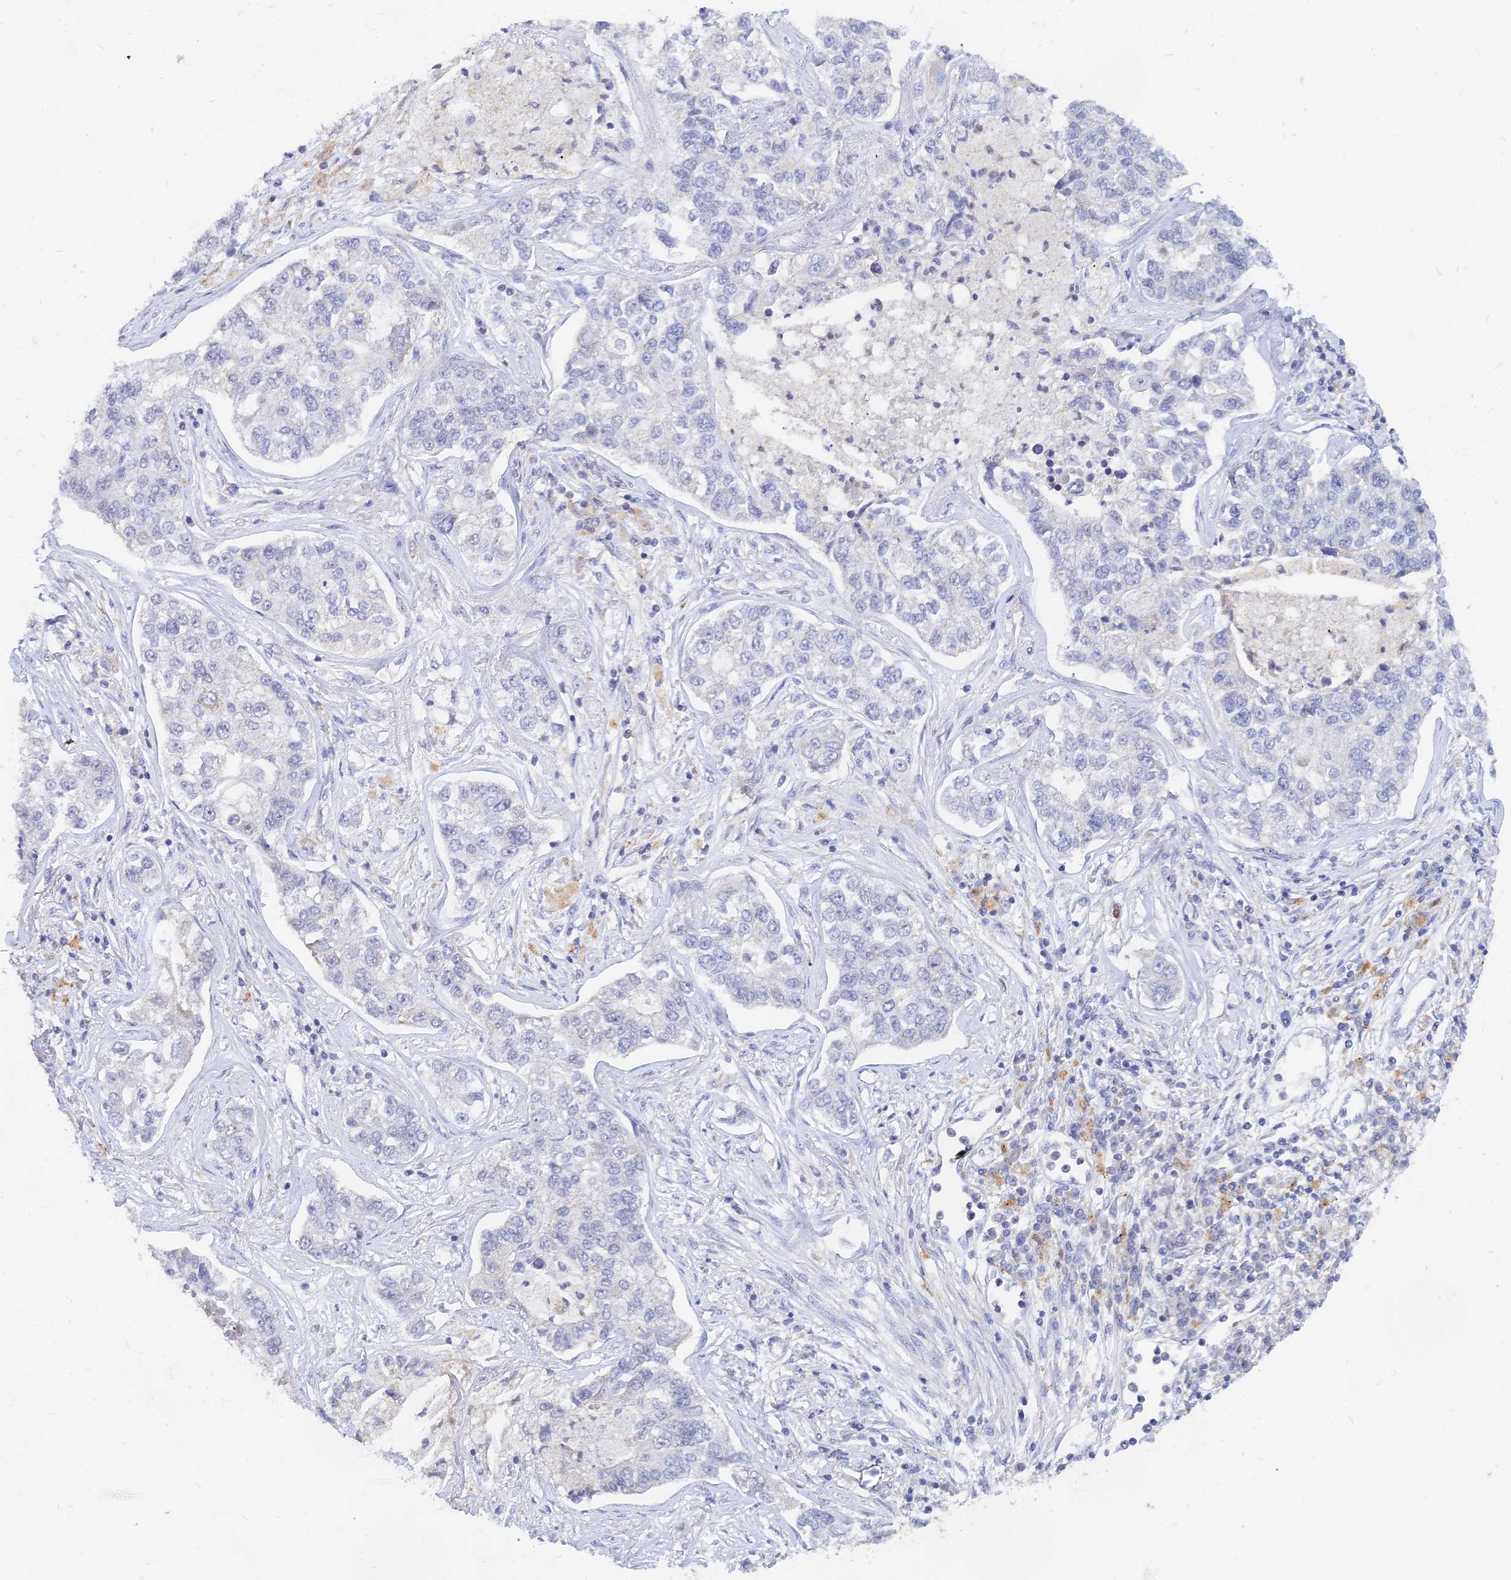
{"staining": {"intensity": "negative", "quantity": "none", "location": "none"}, "tissue": "lung cancer", "cell_type": "Tumor cells", "image_type": "cancer", "snomed": [{"axis": "morphology", "description": "Adenocarcinoma, NOS"}, {"axis": "topography", "description": "Lung"}], "caption": "Tumor cells are negative for protein expression in human lung cancer.", "gene": "LRIF1", "patient": {"sex": "male", "age": 49}}